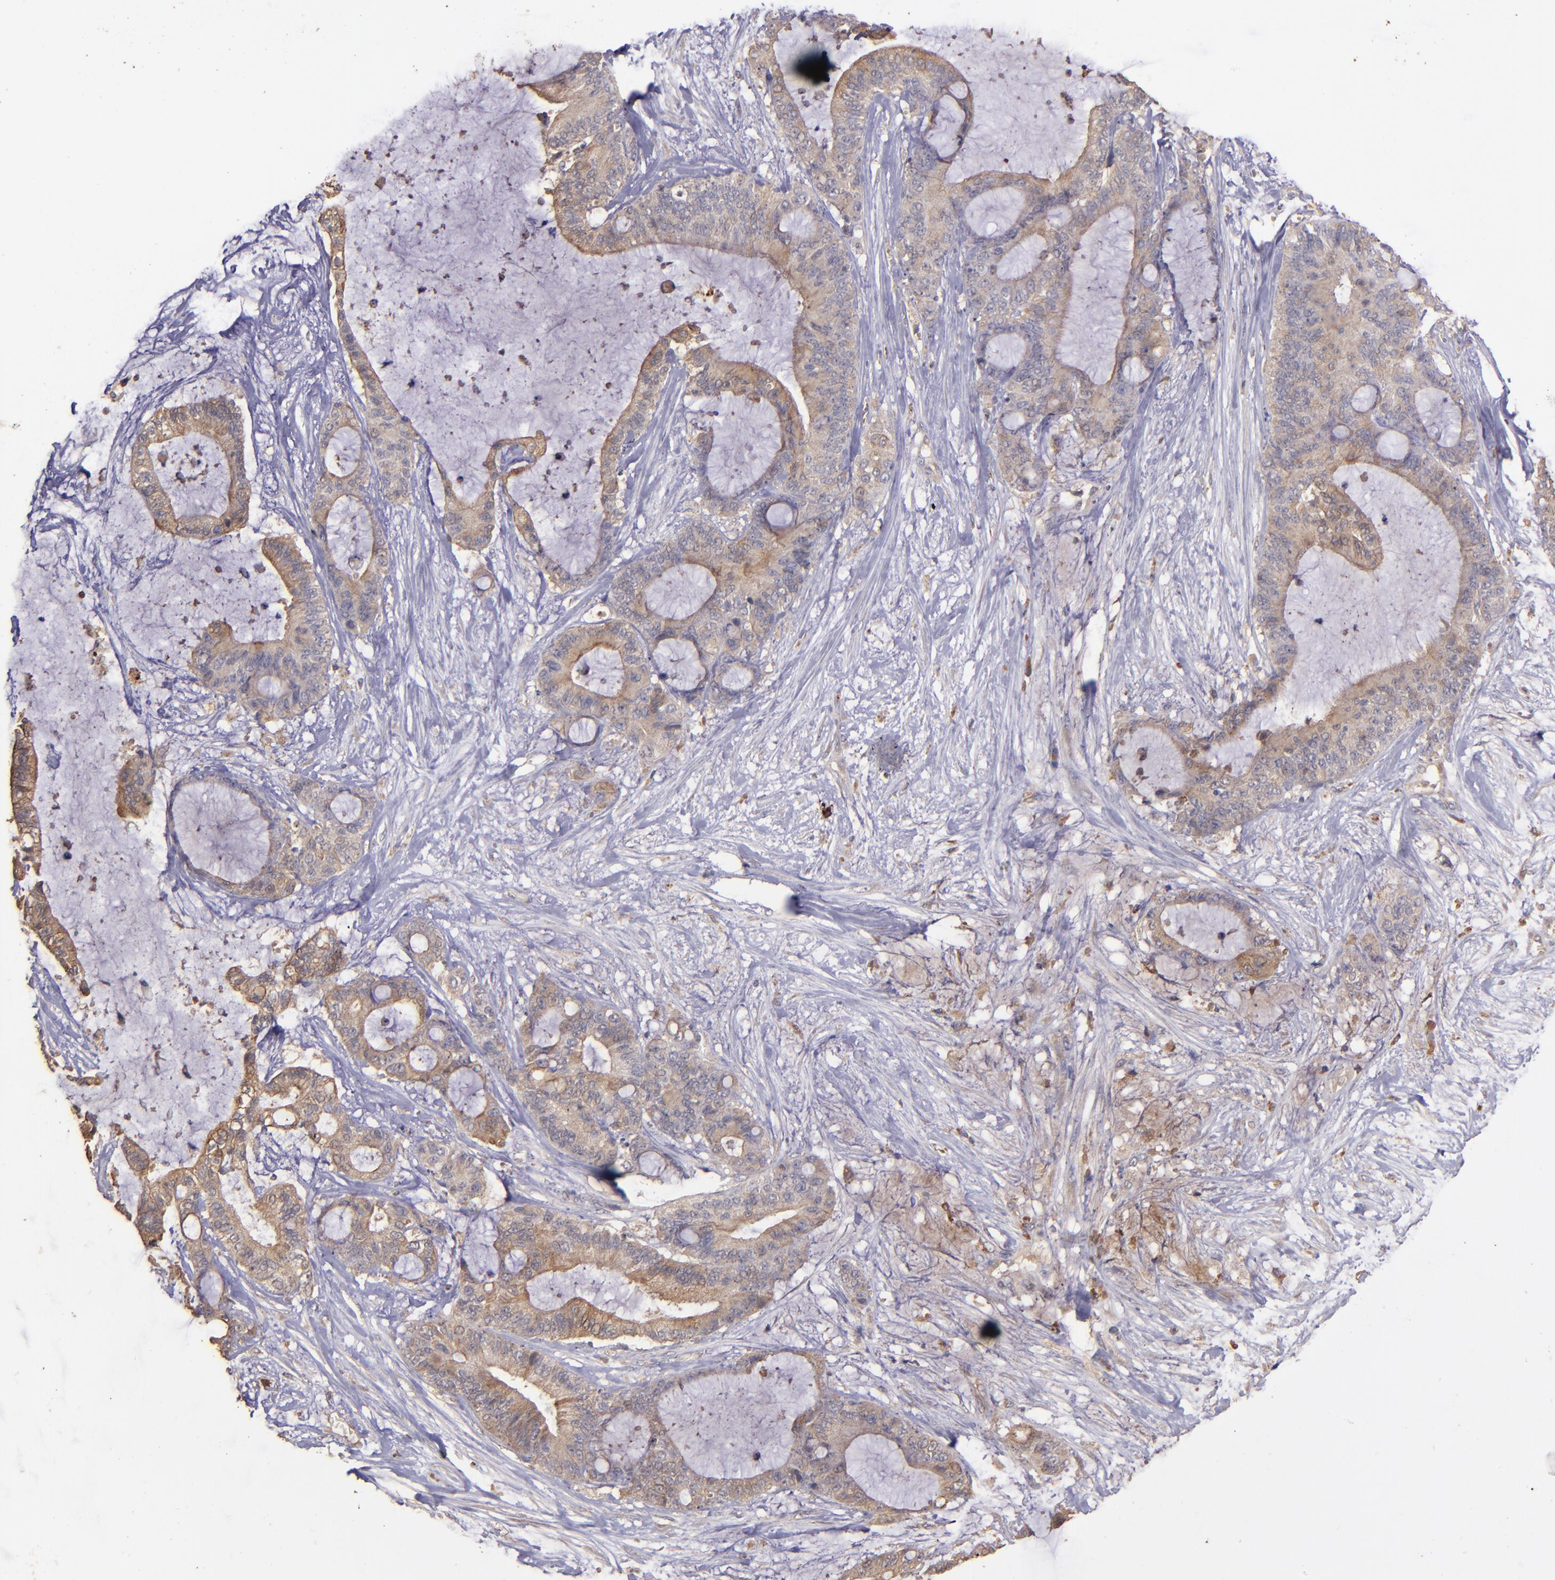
{"staining": {"intensity": "moderate", "quantity": ">75%", "location": "cytoplasmic/membranous"}, "tissue": "liver cancer", "cell_type": "Tumor cells", "image_type": "cancer", "snomed": [{"axis": "morphology", "description": "Cholangiocarcinoma"}, {"axis": "topography", "description": "Liver"}], "caption": "Immunohistochemical staining of liver cancer reveals medium levels of moderate cytoplasmic/membranous staining in approximately >75% of tumor cells.", "gene": "SRRD", "patient": {"sex": "female", "age": 73}}